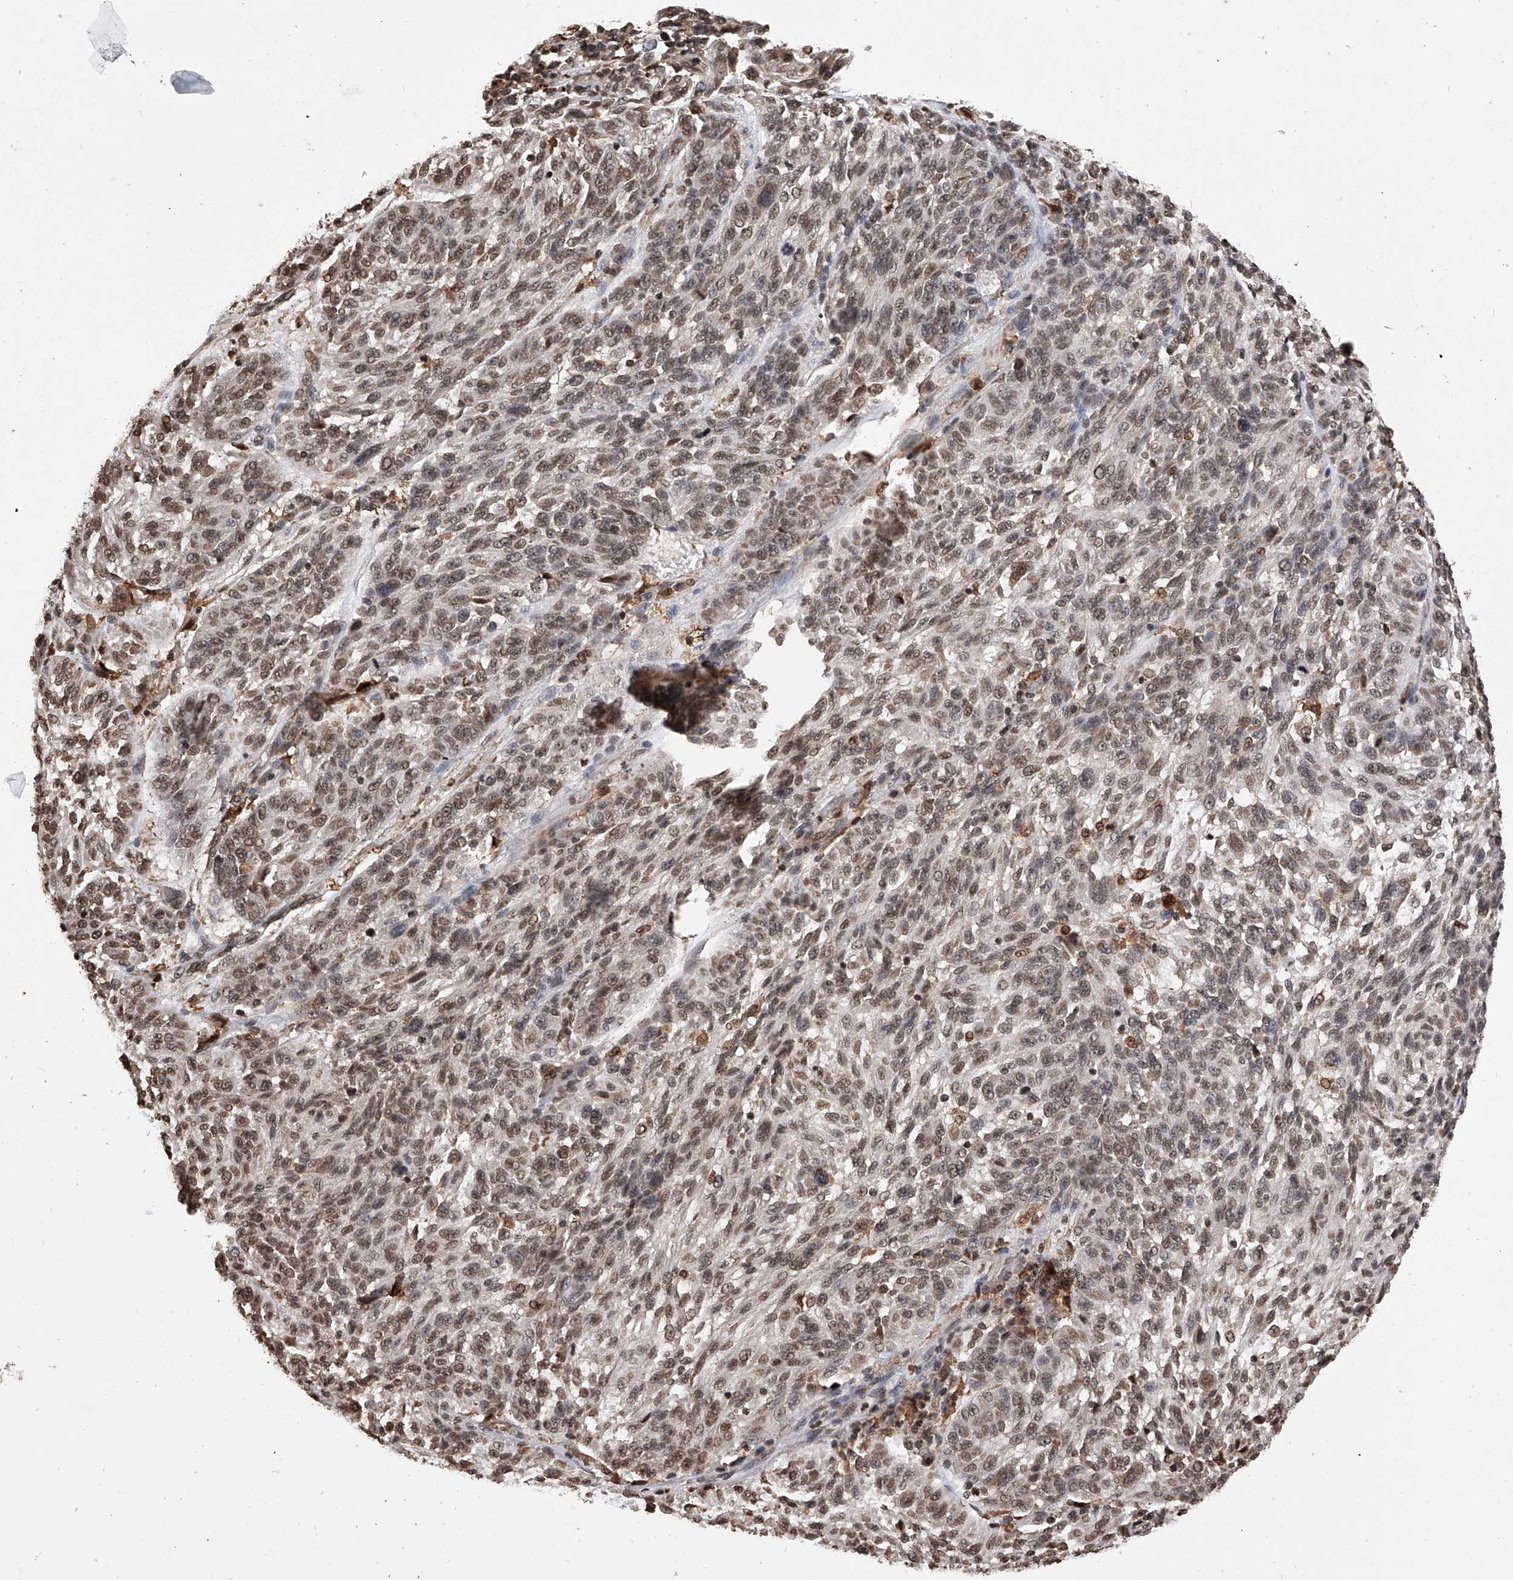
{"staining": {"intensity": "weak", "quantity": ">75%", "location": "nuclear"}, "tissue": "melanoma", "cell_type": "Tumor cells", "image_type": "cancer", "snomed": [{"axis": "morphology", "description": "Malignant melanoma, NOS"}, {"axis": "topography", "description": "Skin"}], "caption": "Malignant melanoma tissue demonstrates weak nuclear staining in about >75% of tumor cells, visualized by immunohistochemistry.", "gene": "CFAP410", "patient": {"sex": "male", "age": 53}}